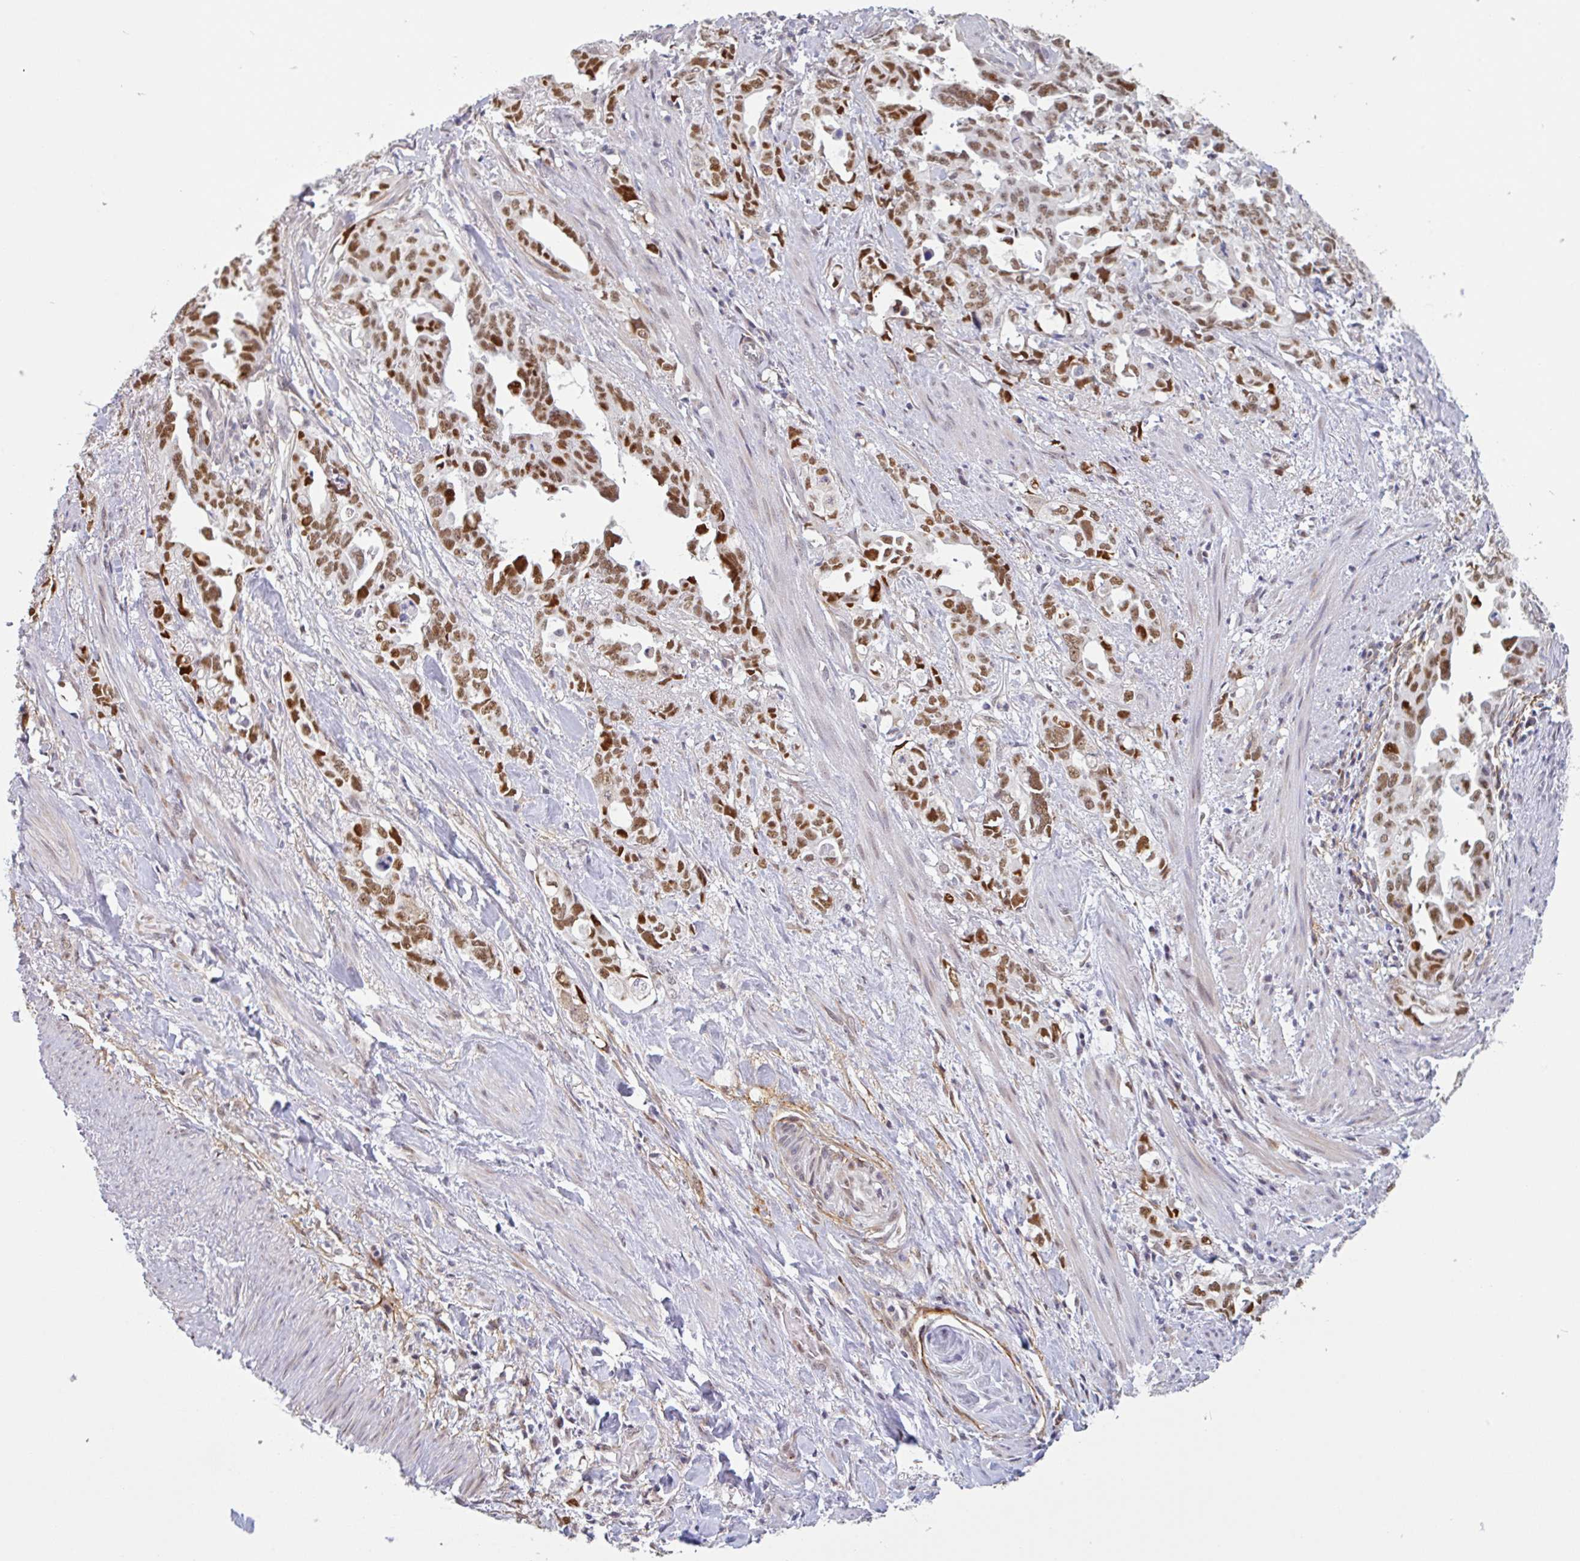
{"staining": {"intensity": "moderate", "quantity": ">75%", "location": "nuclear"}, "tissue": "endometrial cancer", "cell_type": "Tumor cells", "image_type": "cancer", "snomed": [{"axis": "morphology", "description": "Adenocarcinoma, NOS"}, {"axis": "topography", "description": "Endometrium"}], "caption": "Human endometrial cancer (adenocarcinoma) stained for a protein (brown) demonstrates moderate nuclear positive expression in about >75% of tumor cells.", "gene": "TMEM119", "patient": {"sex": "female", "age": 65}}